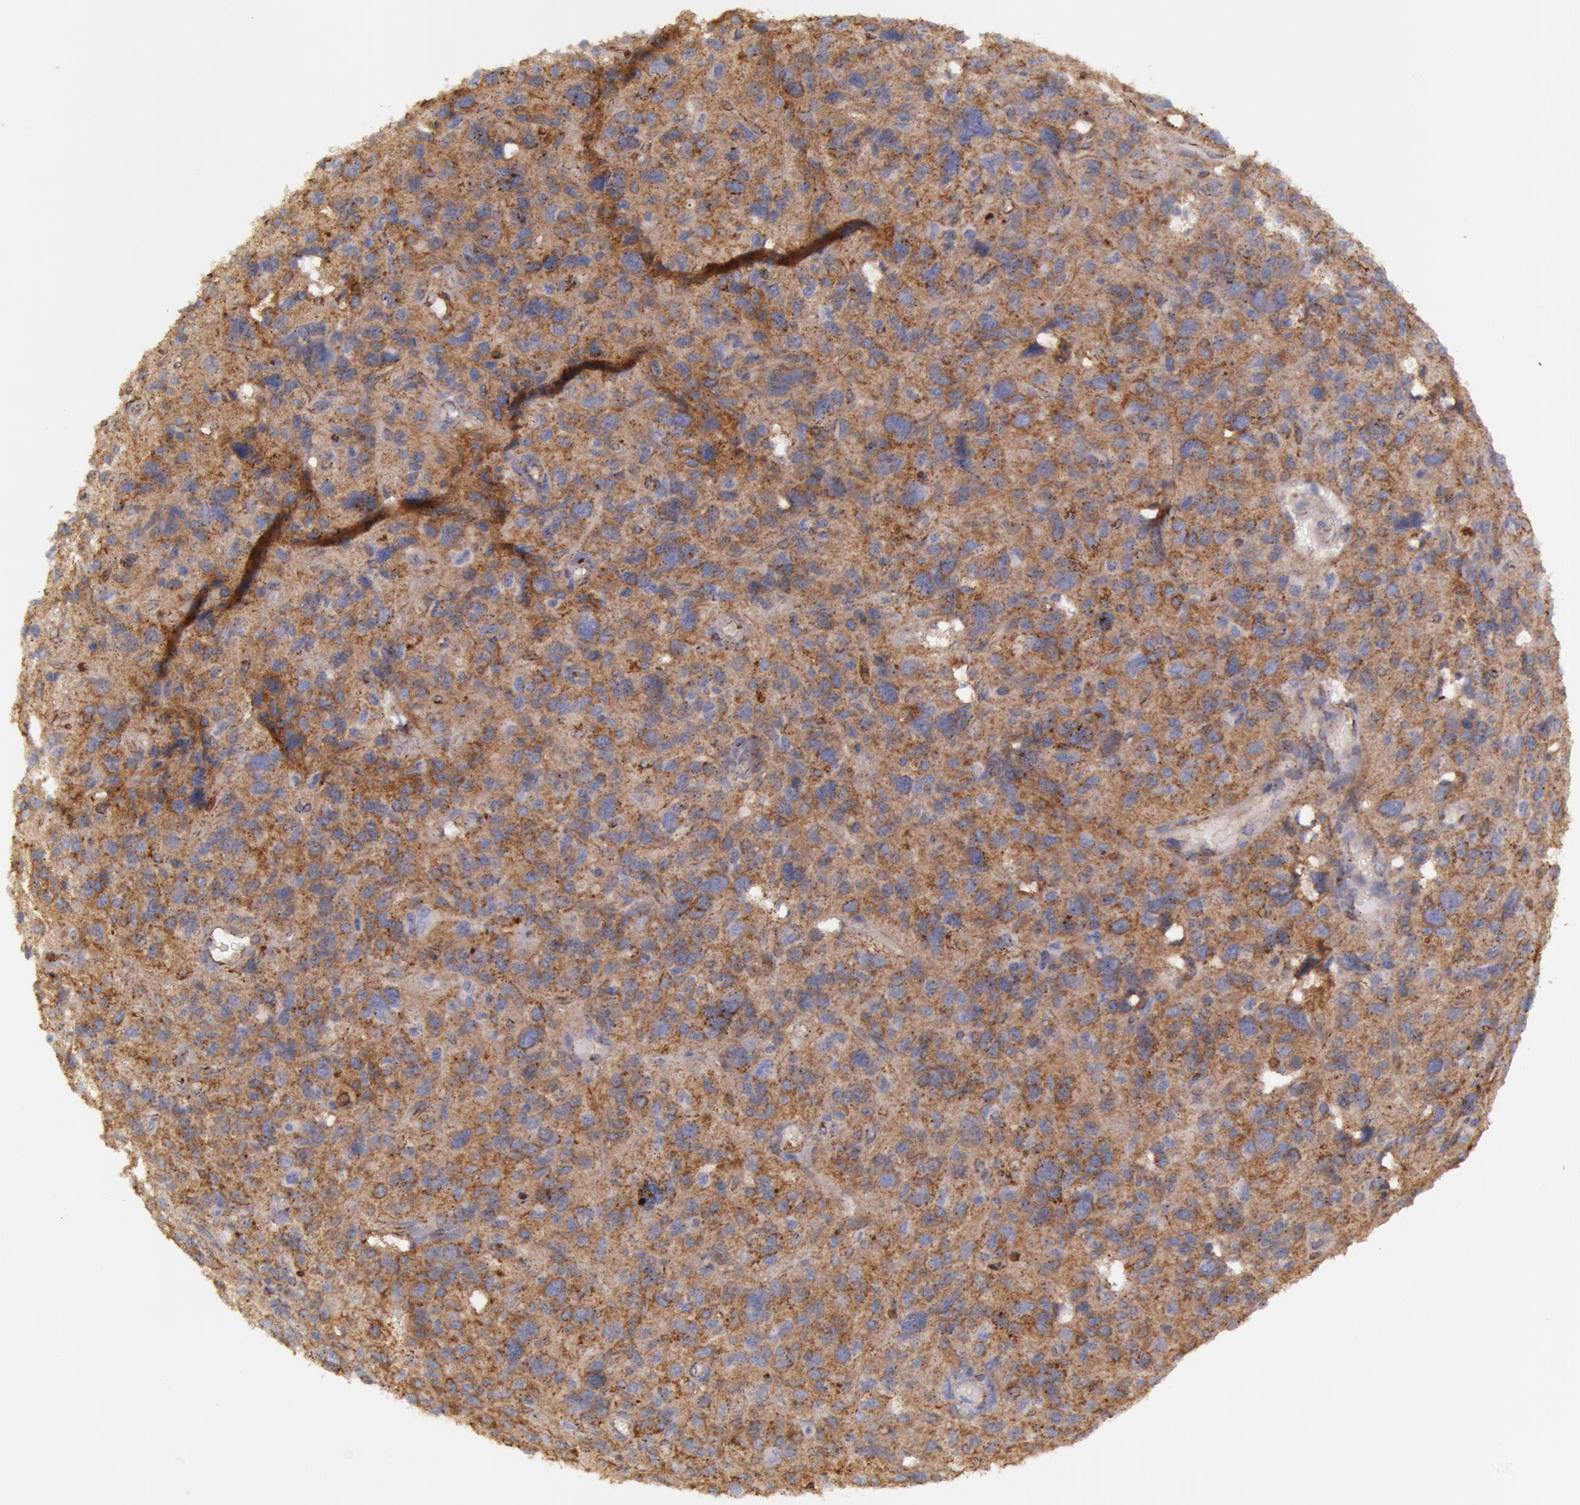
{"staining": {"intensity": "moderate", "quantity": ">75%", "location": "cytoplasmic/membranous"}, "tissue": "glioma", "cell_type": "Tumor cells", "image_type": "cancer", "snomed": [{"axis": "morphology", "description": "Glioma, malignant, High grade"}, {"axis": "topography", "description": "Brain"}], "caption": "This image reveals immunohistochemistry (IHC) staining of human glioma, with medium moderate cytoplasmic/membranous expression in approximately >75% of tumor cells.", "gene": "FLOT2", "patient": {"sex": "female", "age": 60}}